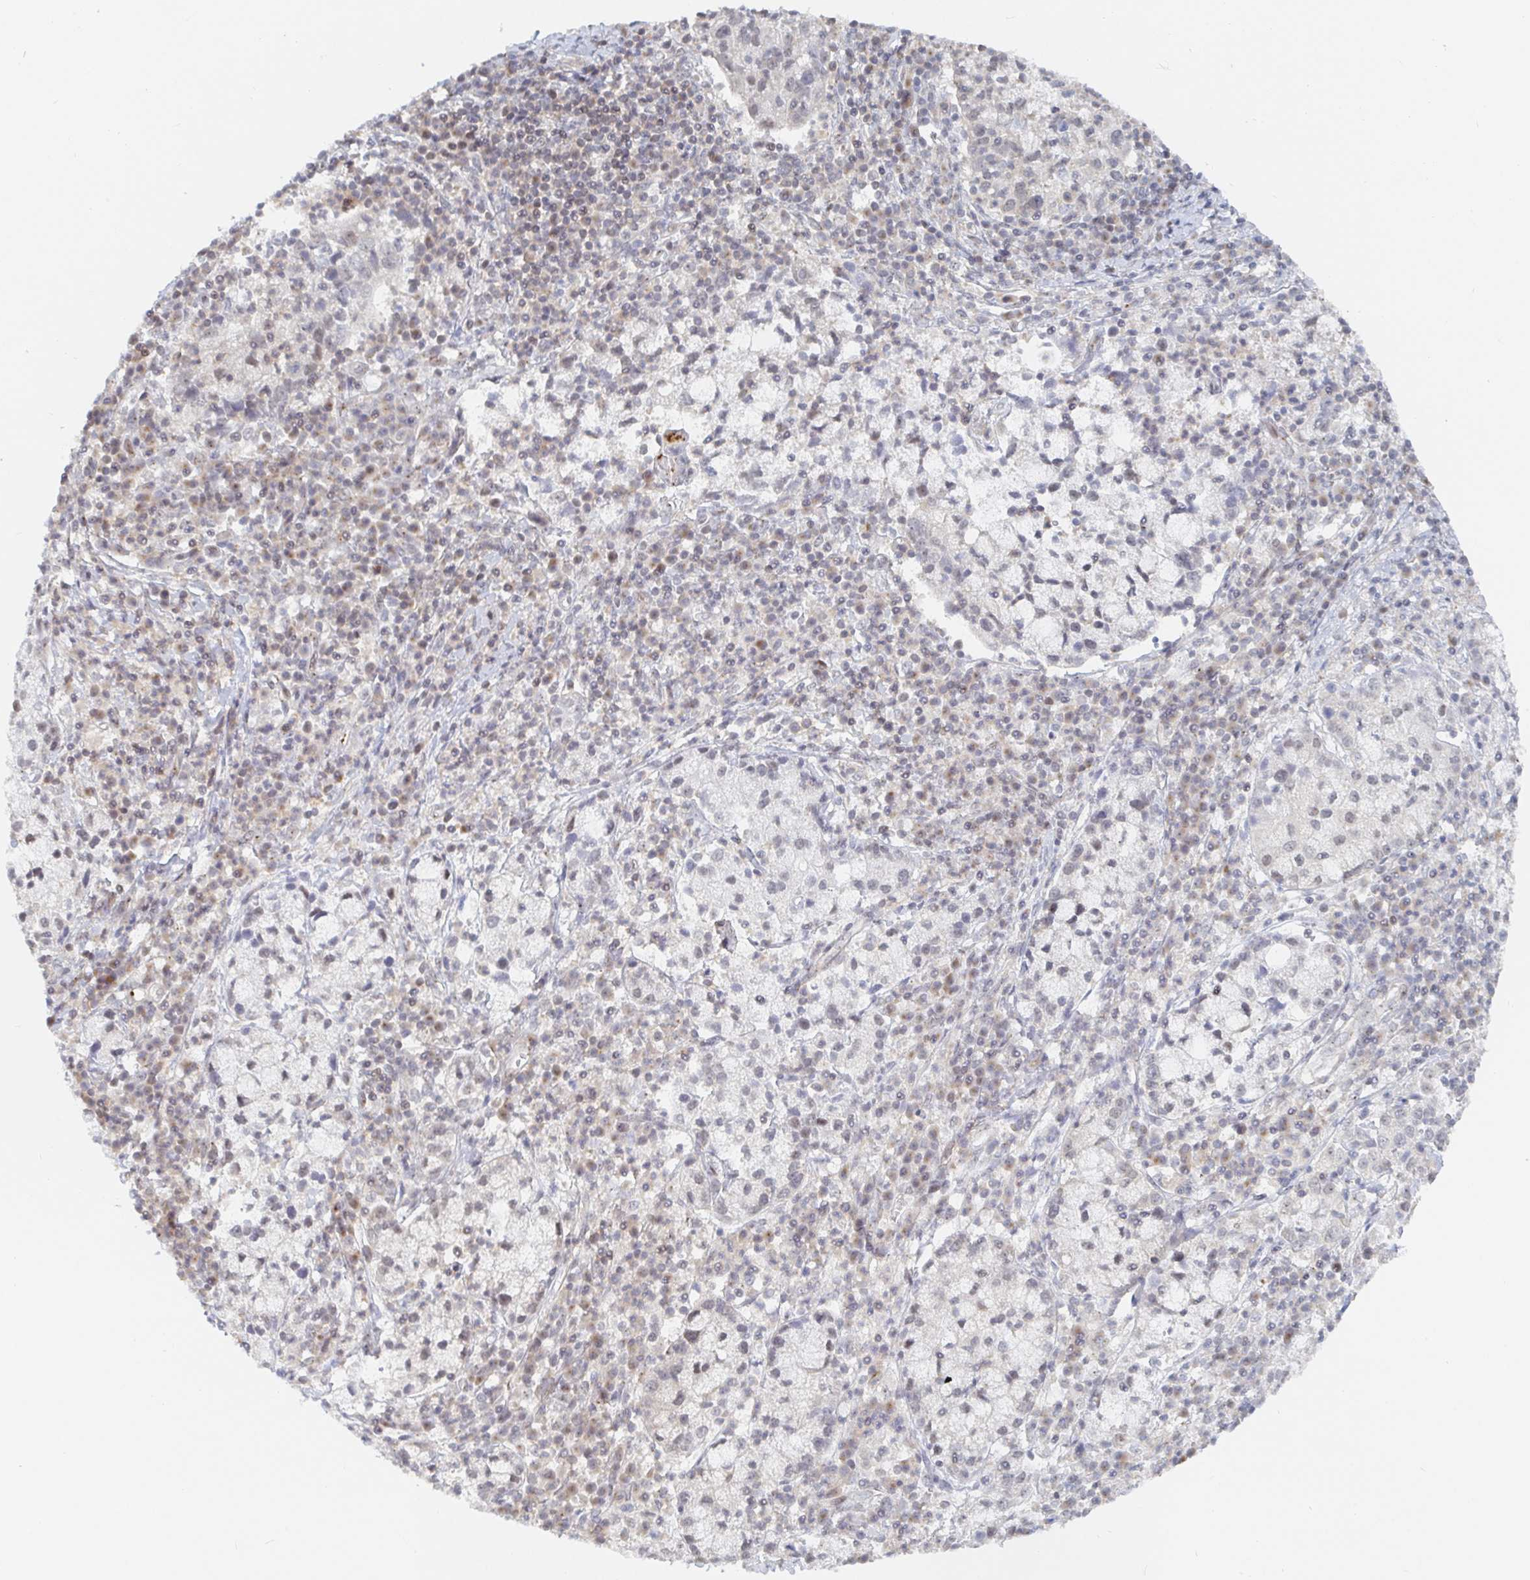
{"staining": {"intensity": "weak", "quantity": "<25%", "location": "nuclear"}, "tissue": "cervical cancer", "cell_type": "Tumor cells", "image_type": "cancer", "snomed": [{"axis": "morphology", "description": "Normal tissue, NOS"}, {"axis": "morphology", "description": "Adenocarcinoma, NOS"}, {"axis": "topography", "description": "Cervix"}], "caption": "Histopathology image shows no protein staining in tumor cells of adenocarcinoma (cervical) tissue.", "gene": "CHD2", "patient": {"sex": "female", "age": 44}}